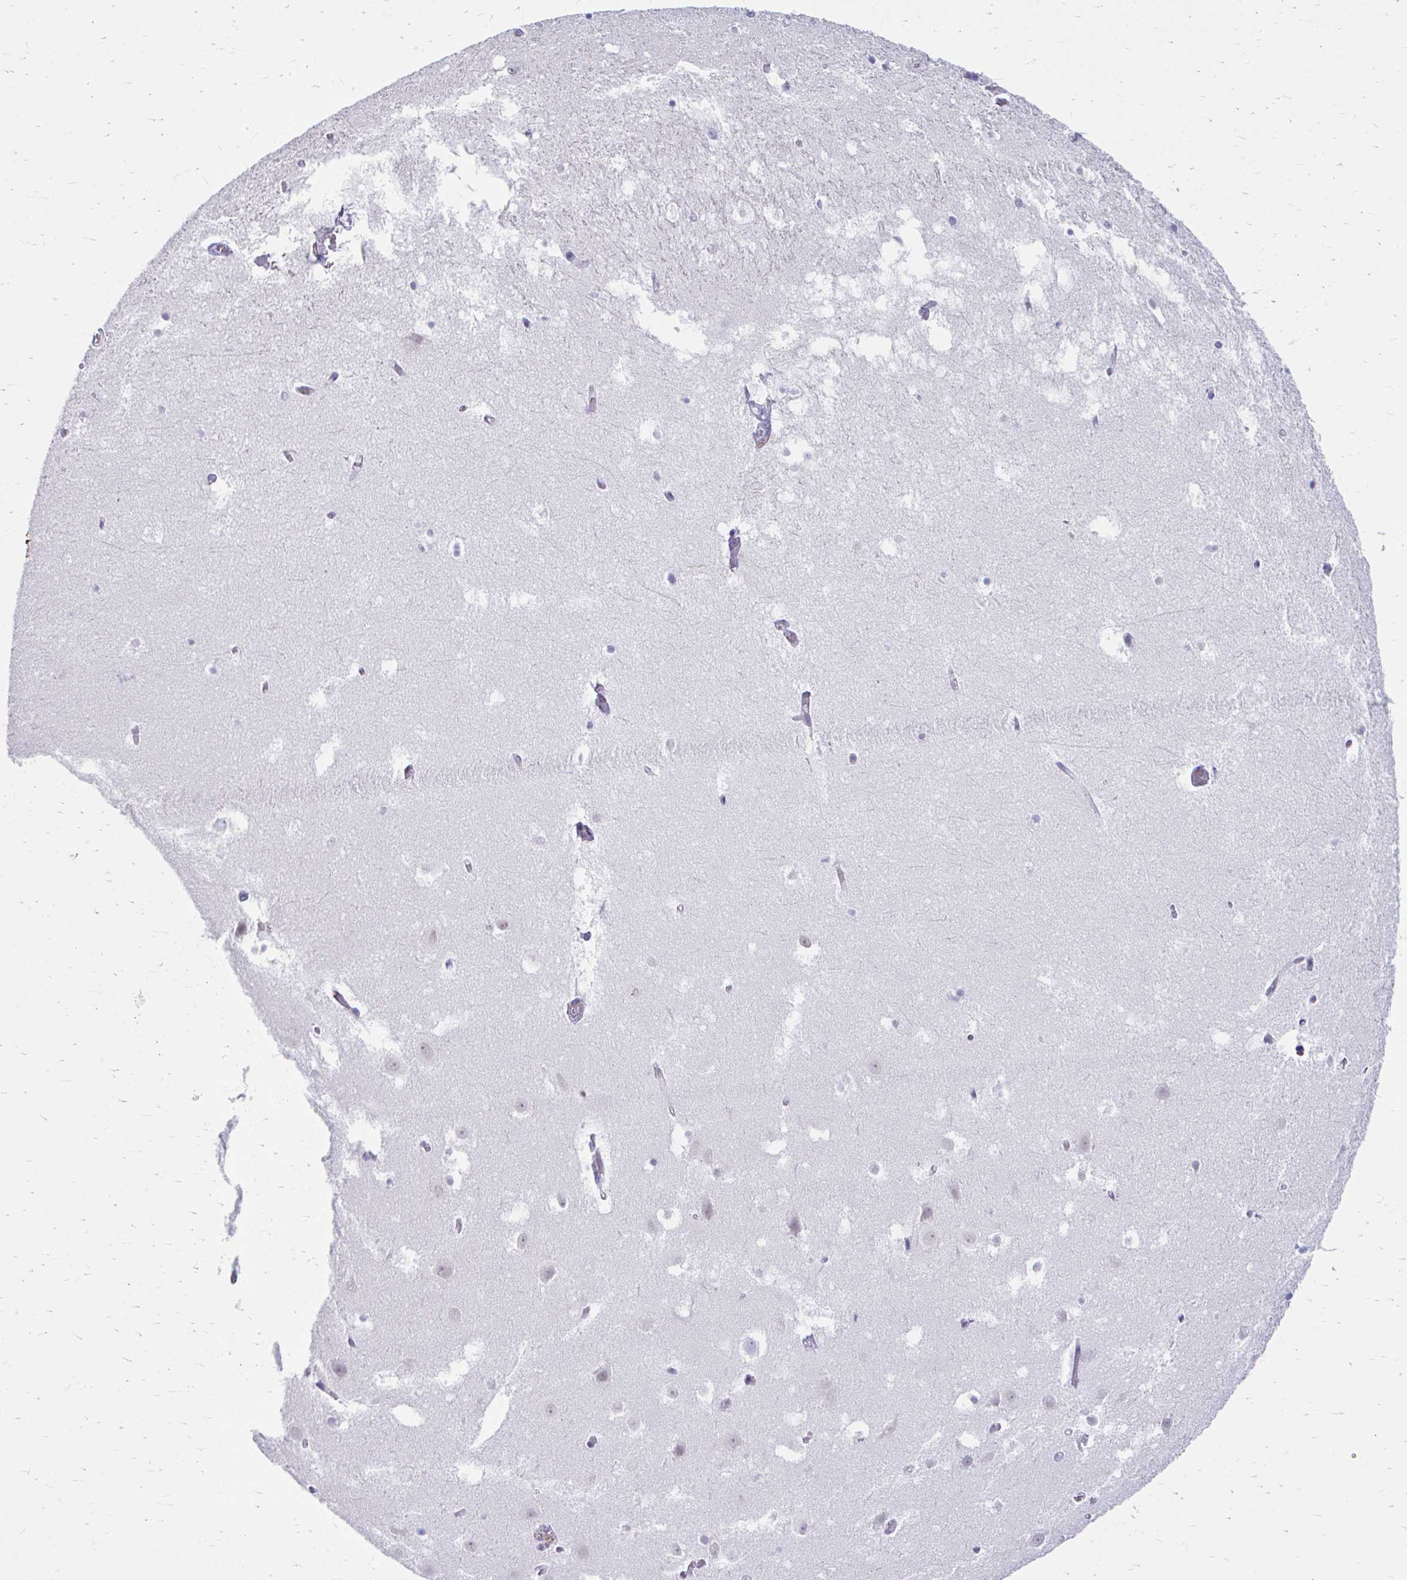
{"staining": {"intensity": "negative", "quantity": "none", "location": "none"}, "tissue": "hippocampus", "cell_type": "Glial cells", "image_type": "normal", "snomed": [{"axis": "morphology", "description": "Normal tissue, NOS"}, {"axis": "topography", "description": "Hippocampus"}], "caption": "Hippocampus stained for a protein using IHC exhibits no staining glial cells.", "gene": "ENSG00000285953", "patient": {"sex": "female", "age": 52}}